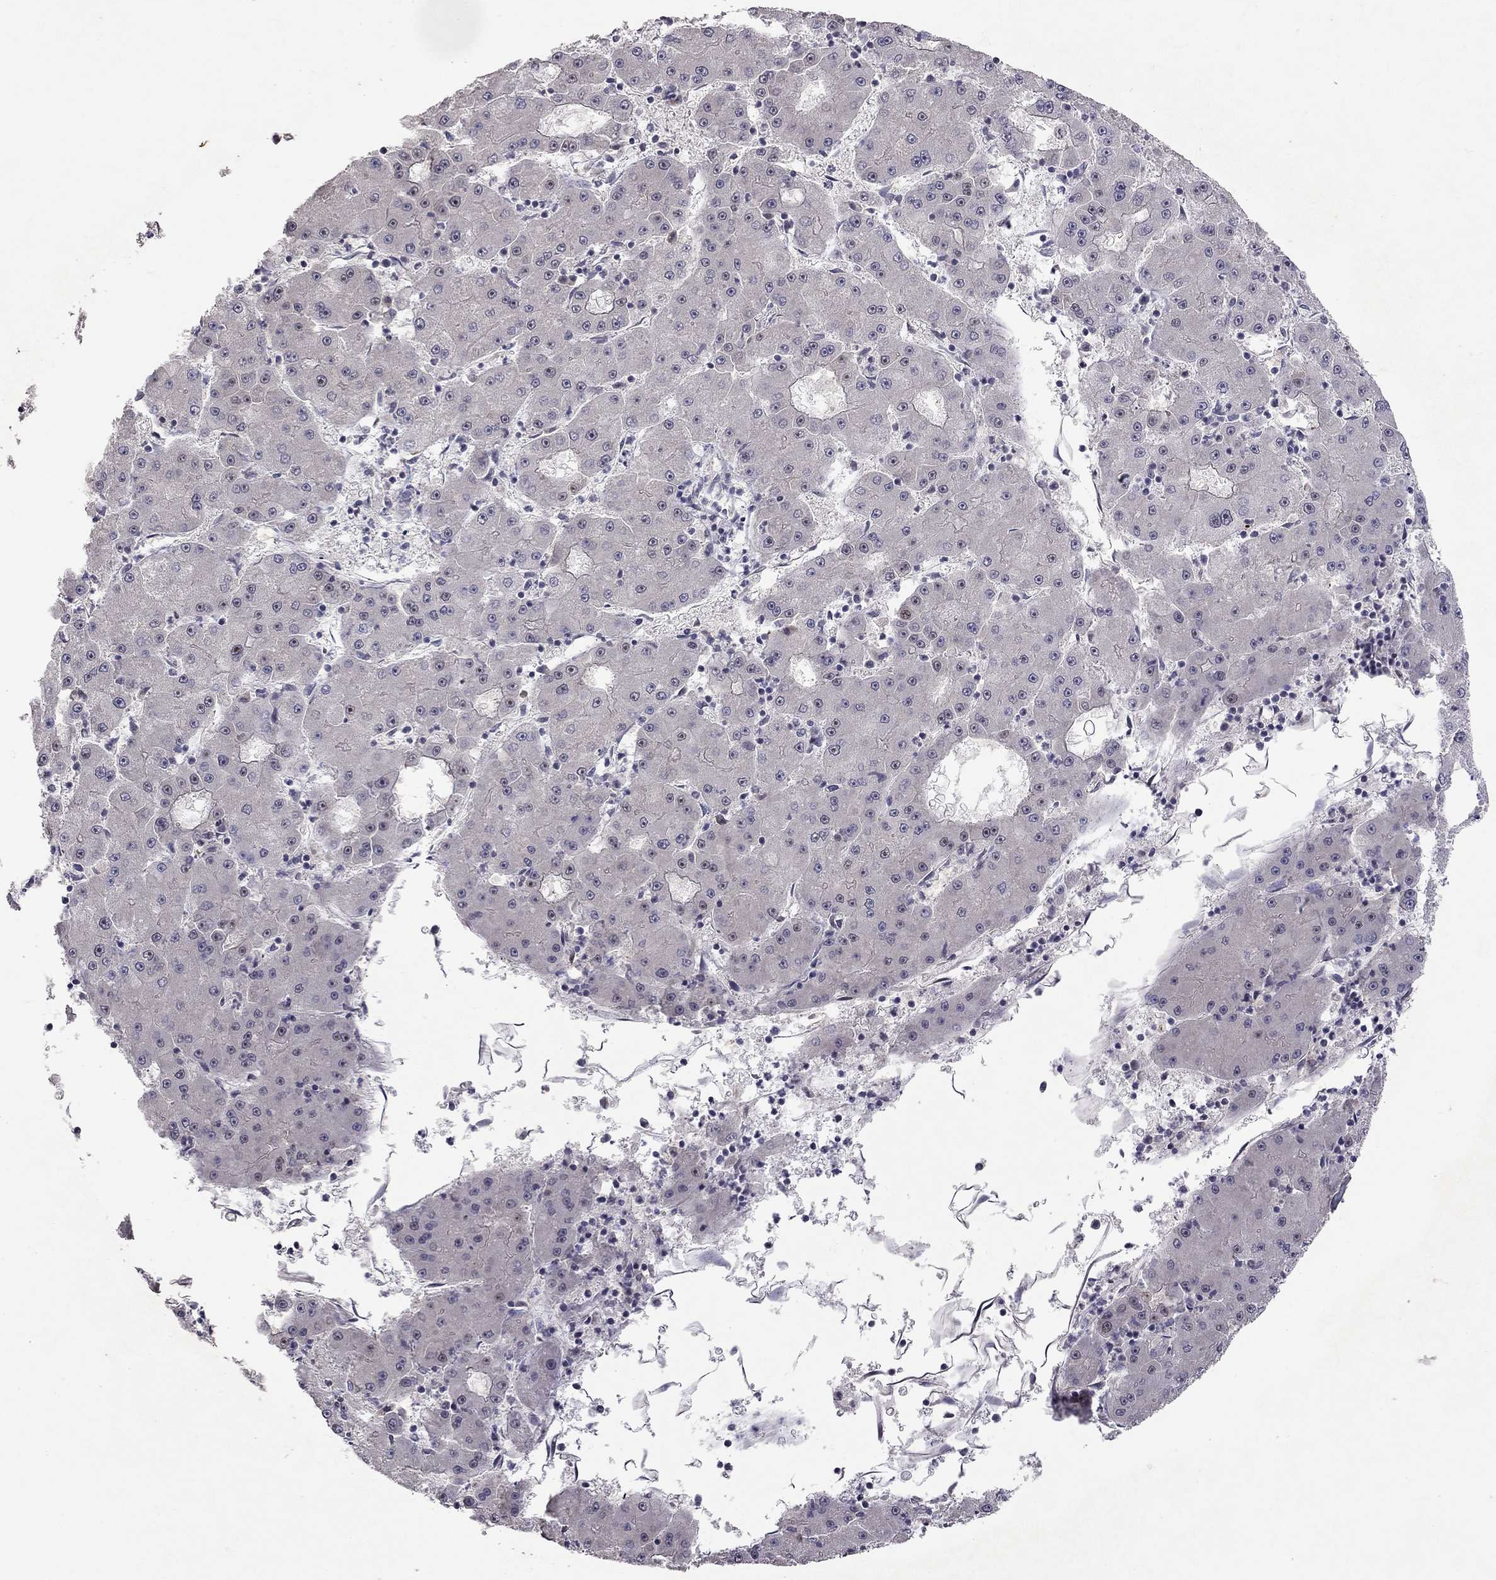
{"staining": {"intensity": "moderate", "quantity": "<25%", "location": "nuclear"}, "tissue": "liver cancer", "cell_type": "Tumor cells", "image_type": "cancer", "snomed": [{"axis": "morphology", "description": "Carcinoma, Hepatocellular, NOS"}, {"axis": "topography", "description": "Liver"}], "caption": "IHC image of hepatocellular carcinoma (liver) stained for a protein (brown), which reveals low levels of moderate nuclear staining in approximately <25% of tumor cells.", "gene": "STXBP6", "patient": {"sex": "male", "age": 73}}